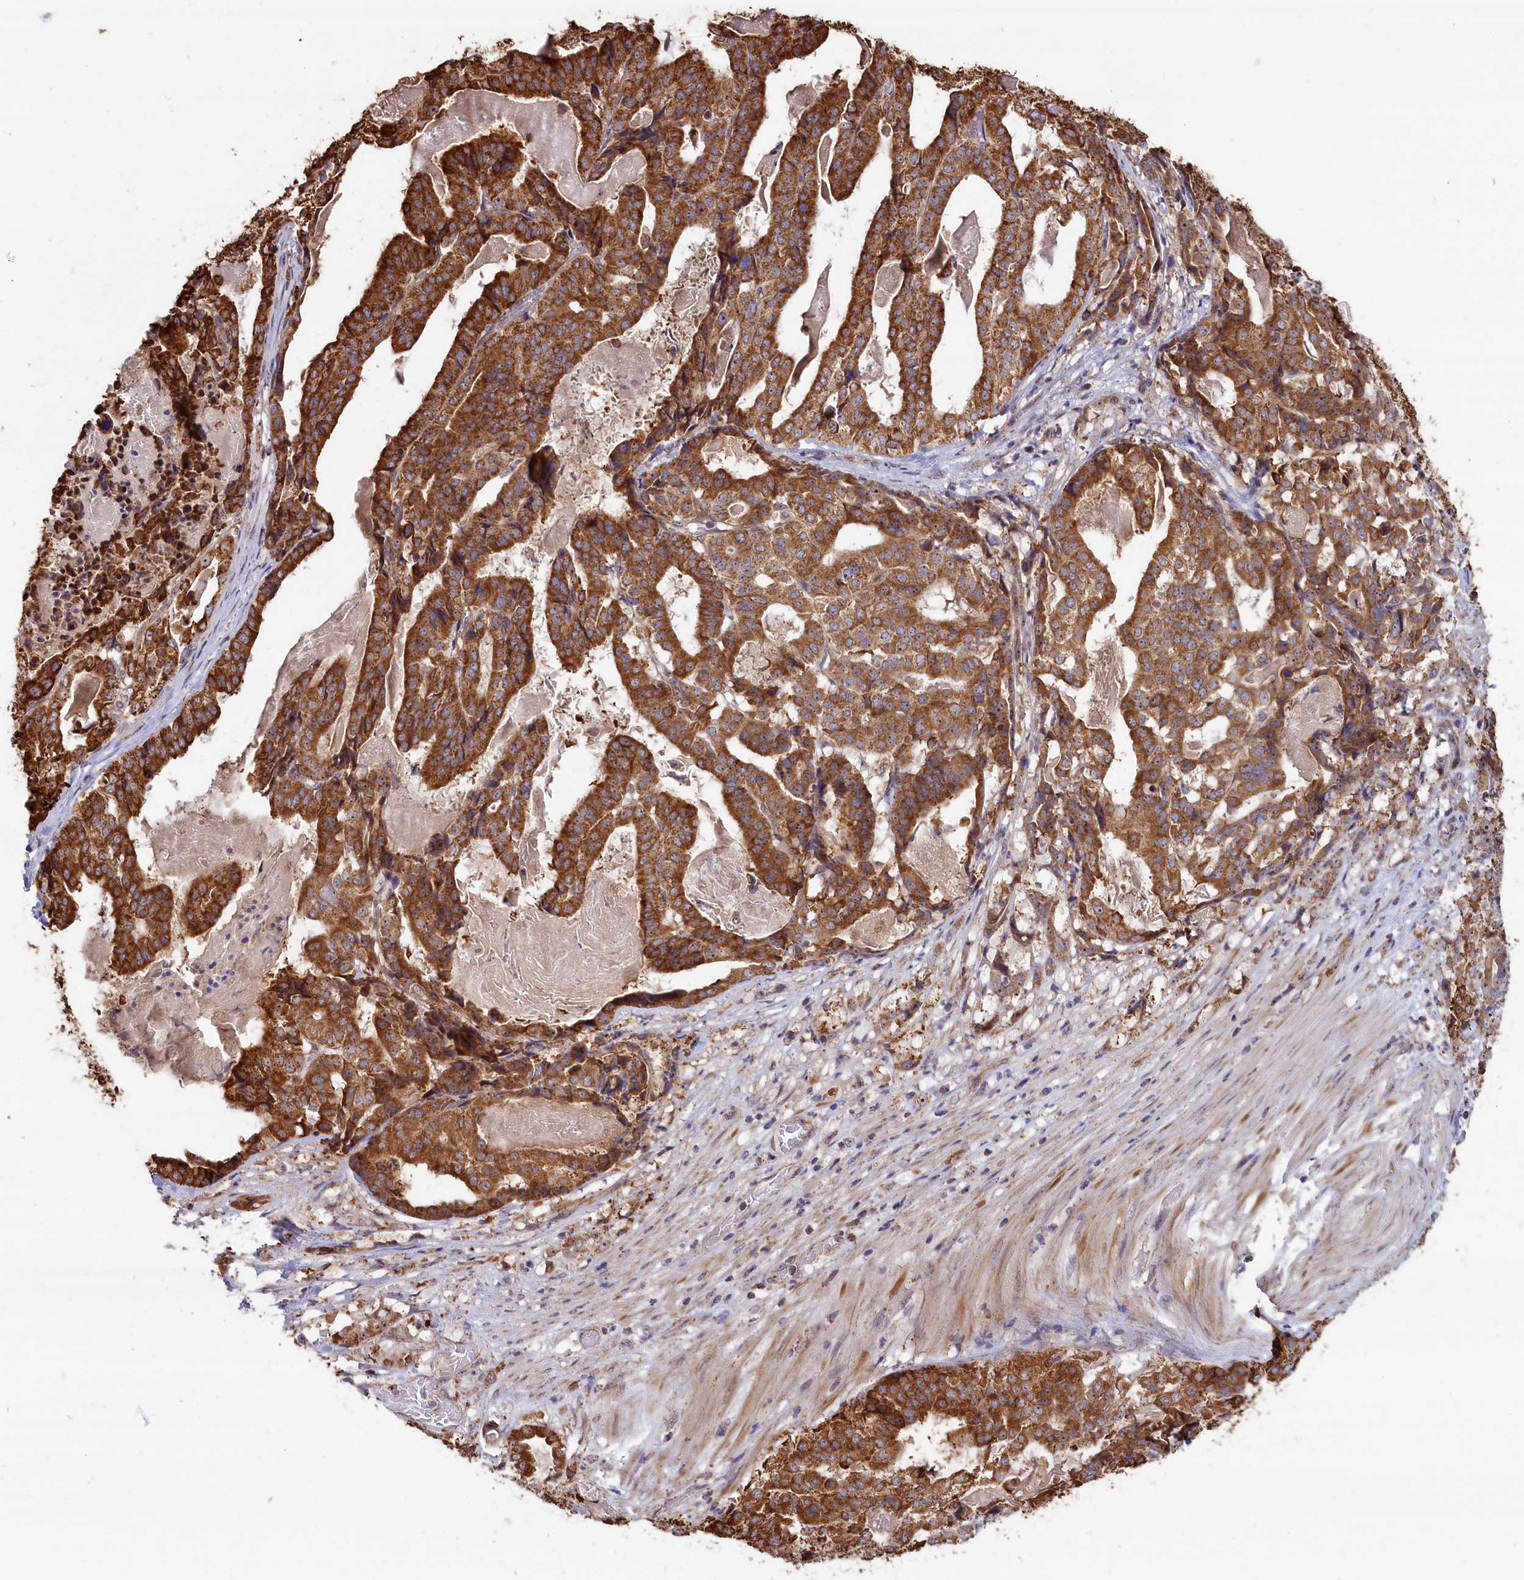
{"staining": {"intensity": "strong", "quantity": ">75%", "location": "cytoplasmic/membranous"}, "tissue": "stomach cancer", "cell_type": "Tumor cells", "image_type": "cancer", "snomed": [{"axis": "morphology", "description": "Adenocarcinoma, NOS"}, {"axis": "topography", "description": "Stomach"}], "caption": "Immunohistochemistry (IHC) staining of stomach adenocarcinoma, which exhibits high levels of strong cytoplasmic/membranous positivity in about >75% of tumor cells indicating strong cytoplasmic/membranous protein expression. The staining was performed using DAB (brown) for protein detection and nuclei were counterstained in hematoxylin (blue).", "gene": "ZNF816", "patient": {"sex": "male", "age": 48}}